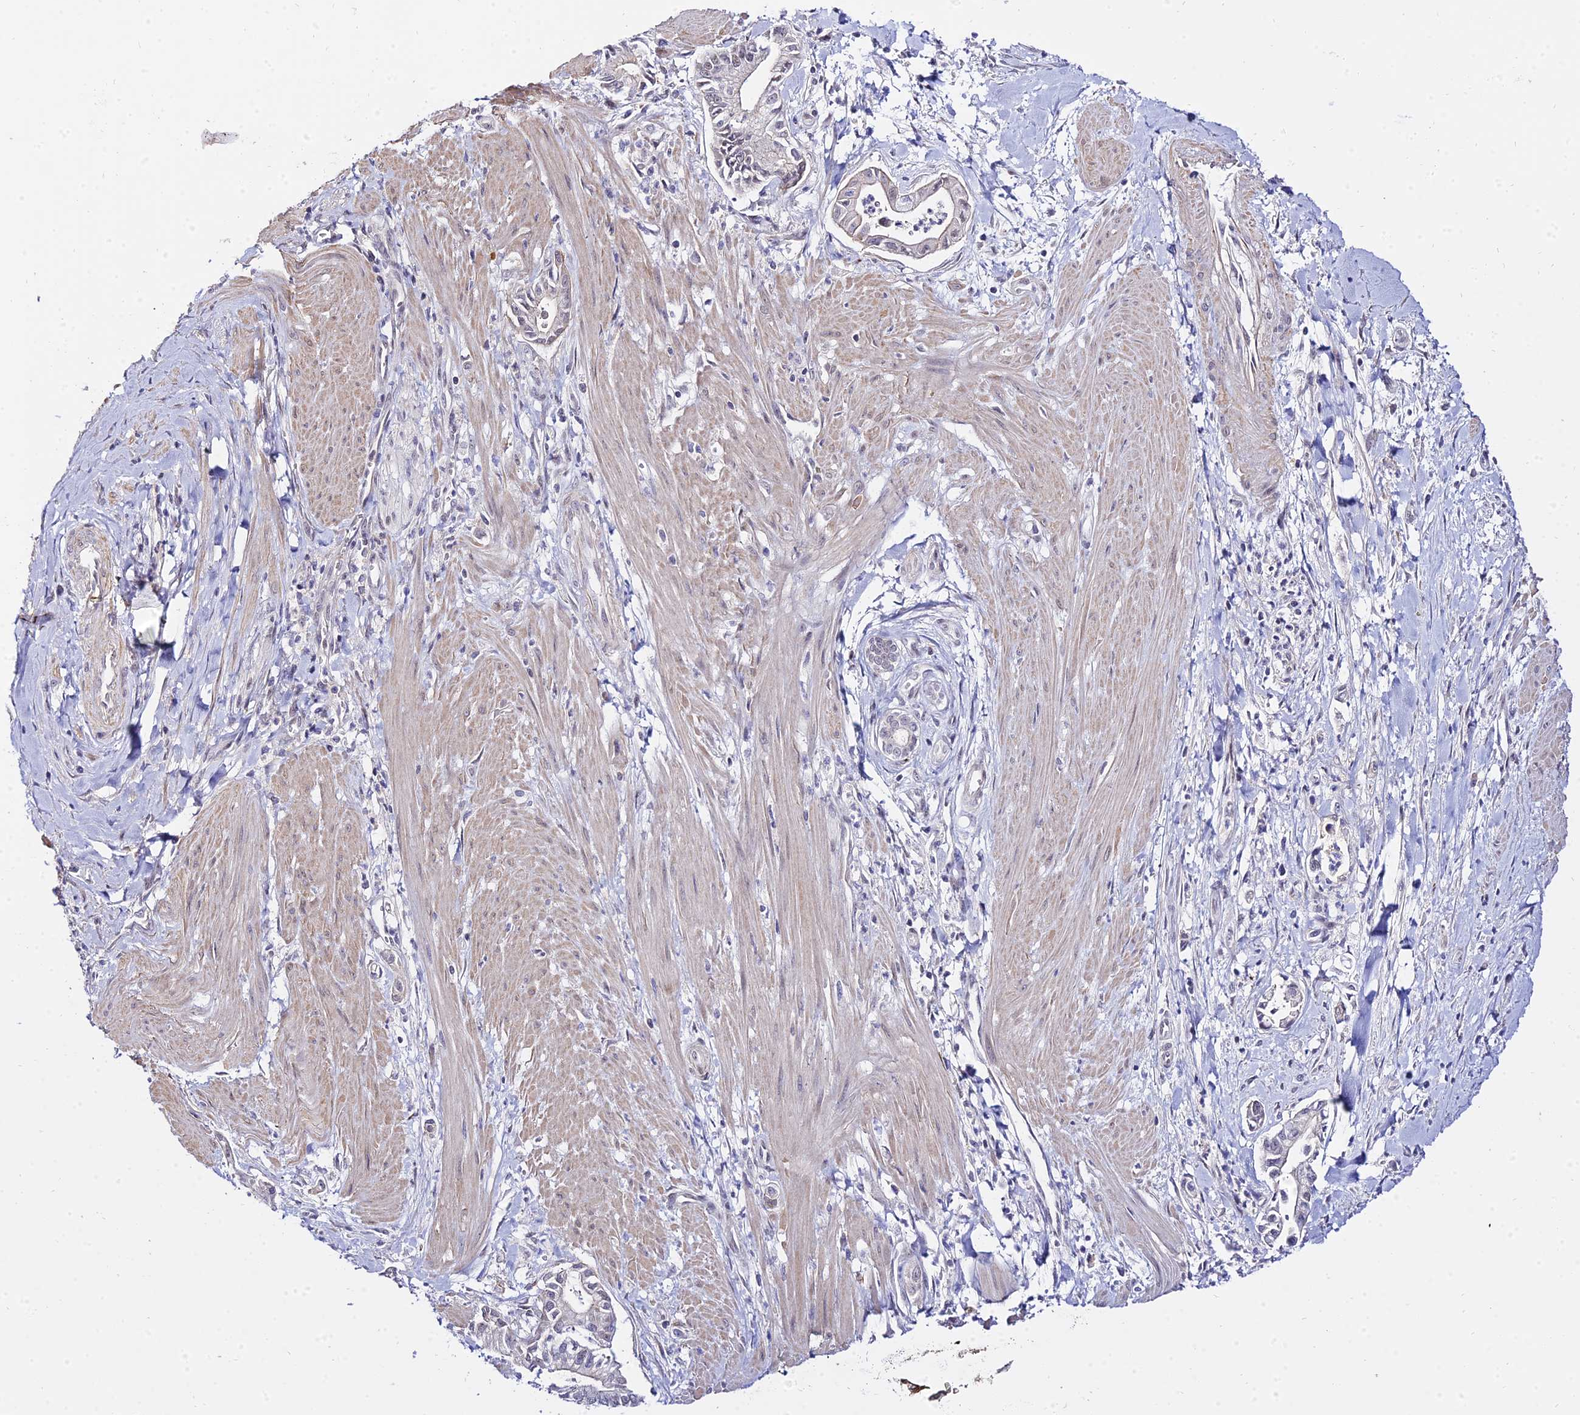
{"staining": {"intensity": "negative", "quantity": "none", "location": "none"}, "tissue": "pancreatic cancer", "cell_type": "Tumor cells", "image_type": "cancer", "snomed": [{"axis": "morphology", "description": "Adenocarcinoma, NOS"}, {"axis": "topography", "description": "Pancreas"}], "caption": "The IHC micrograph has no significant staining in tumor cells of adenocarcinoma (pancreatic) tissue.", "gene": "ZNF628", "patient": {"sex": "male", "age": 78}}